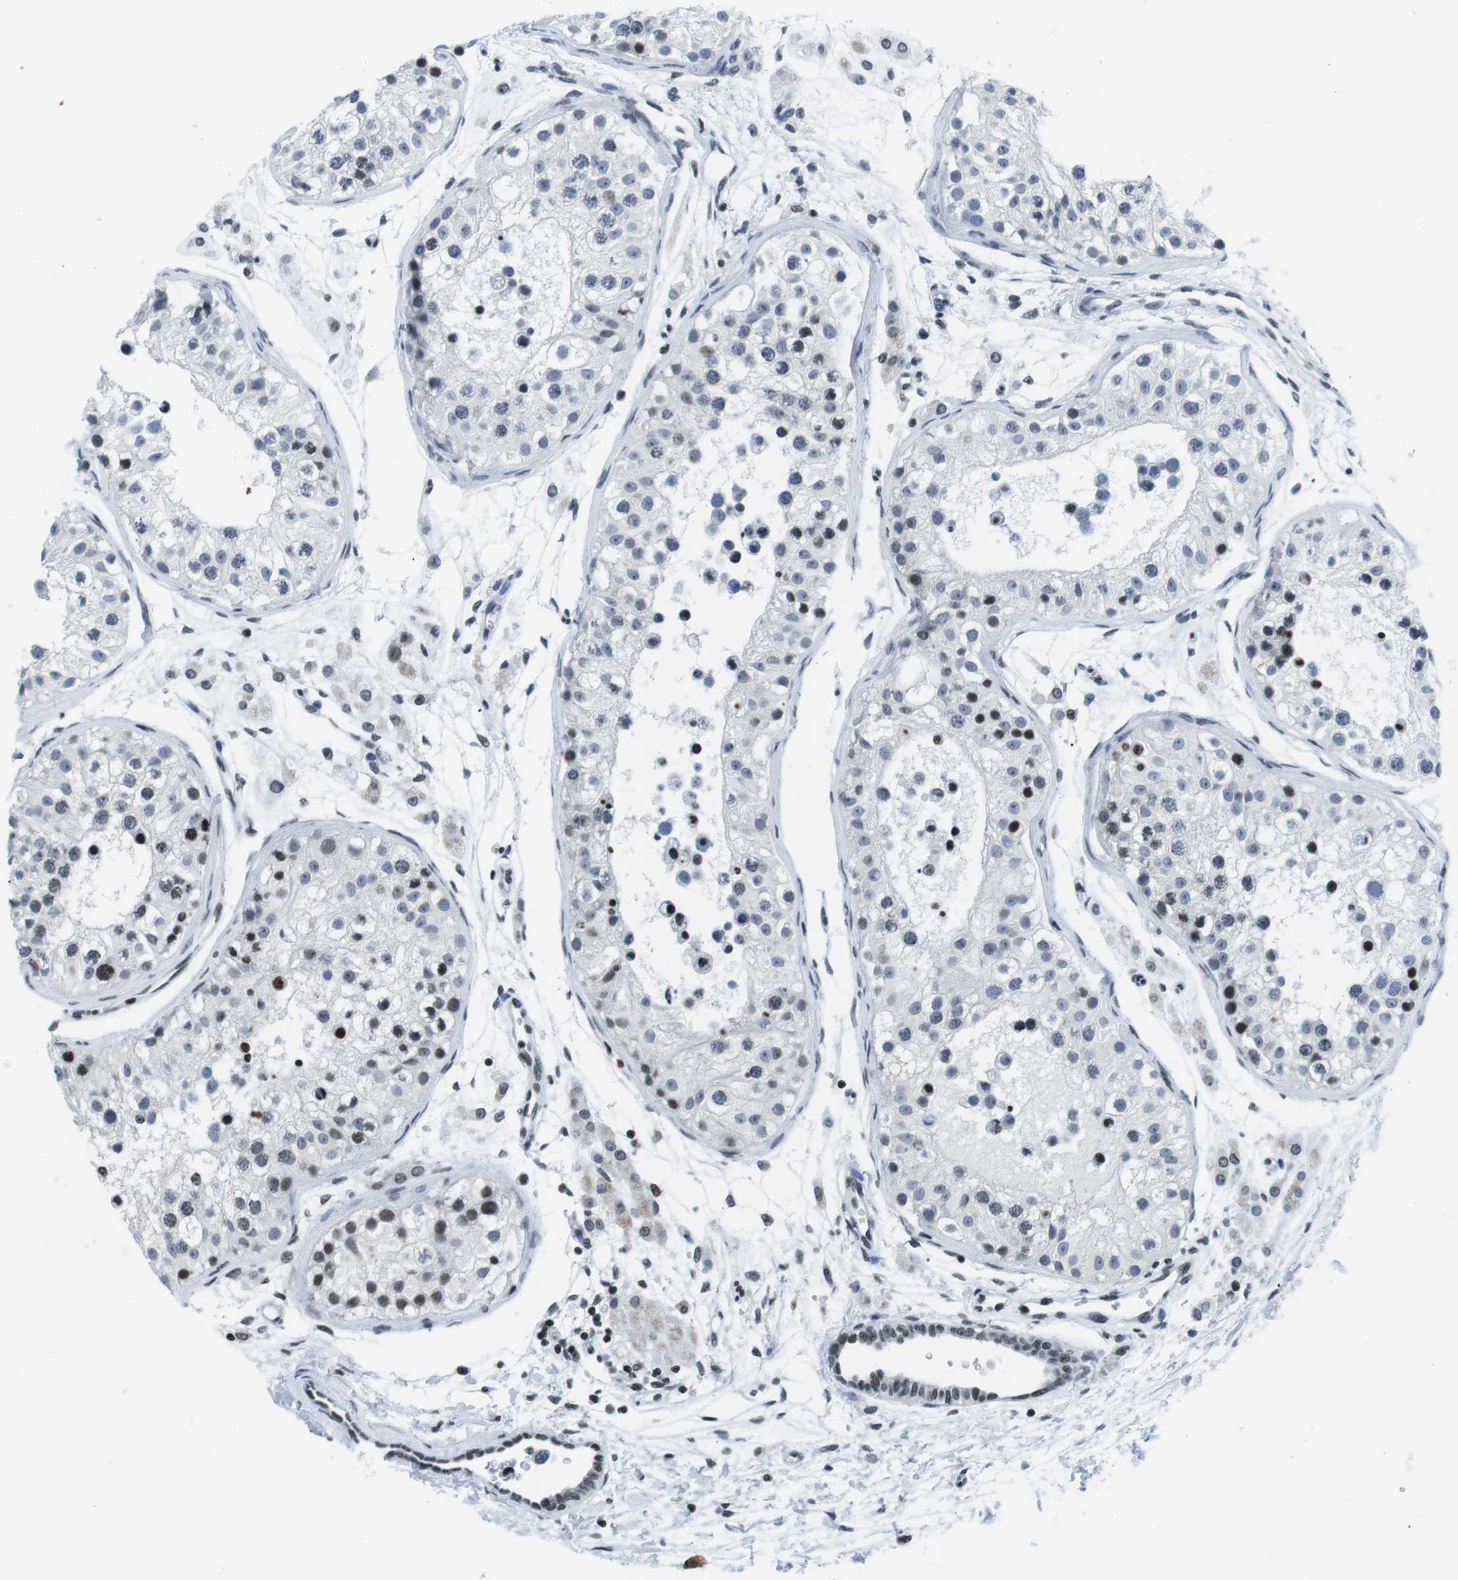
{"staining": {"intensity": "moderate", "quantity": "<25%", "location": "nuclear"}, "tissue": "testis", "cell_type": "Cells in seminiferous ducts", "image_type": "normal", "snomed": [{"axis": "morphology", "description": "Normal tissue, NOS"}, {"axis": "morphology", "description": "Adenocarcinoma, metastatic, NOS"}, {"axis": "topography", "description": "Testis"}], "caption": "Benign testis reveals moderate nuclear staining in about <25% of cells in seminiferous ducts, visualized by immunohistochemistry.", "gene": "E2F2", "patient": {"sex": "male", "age": 26}}